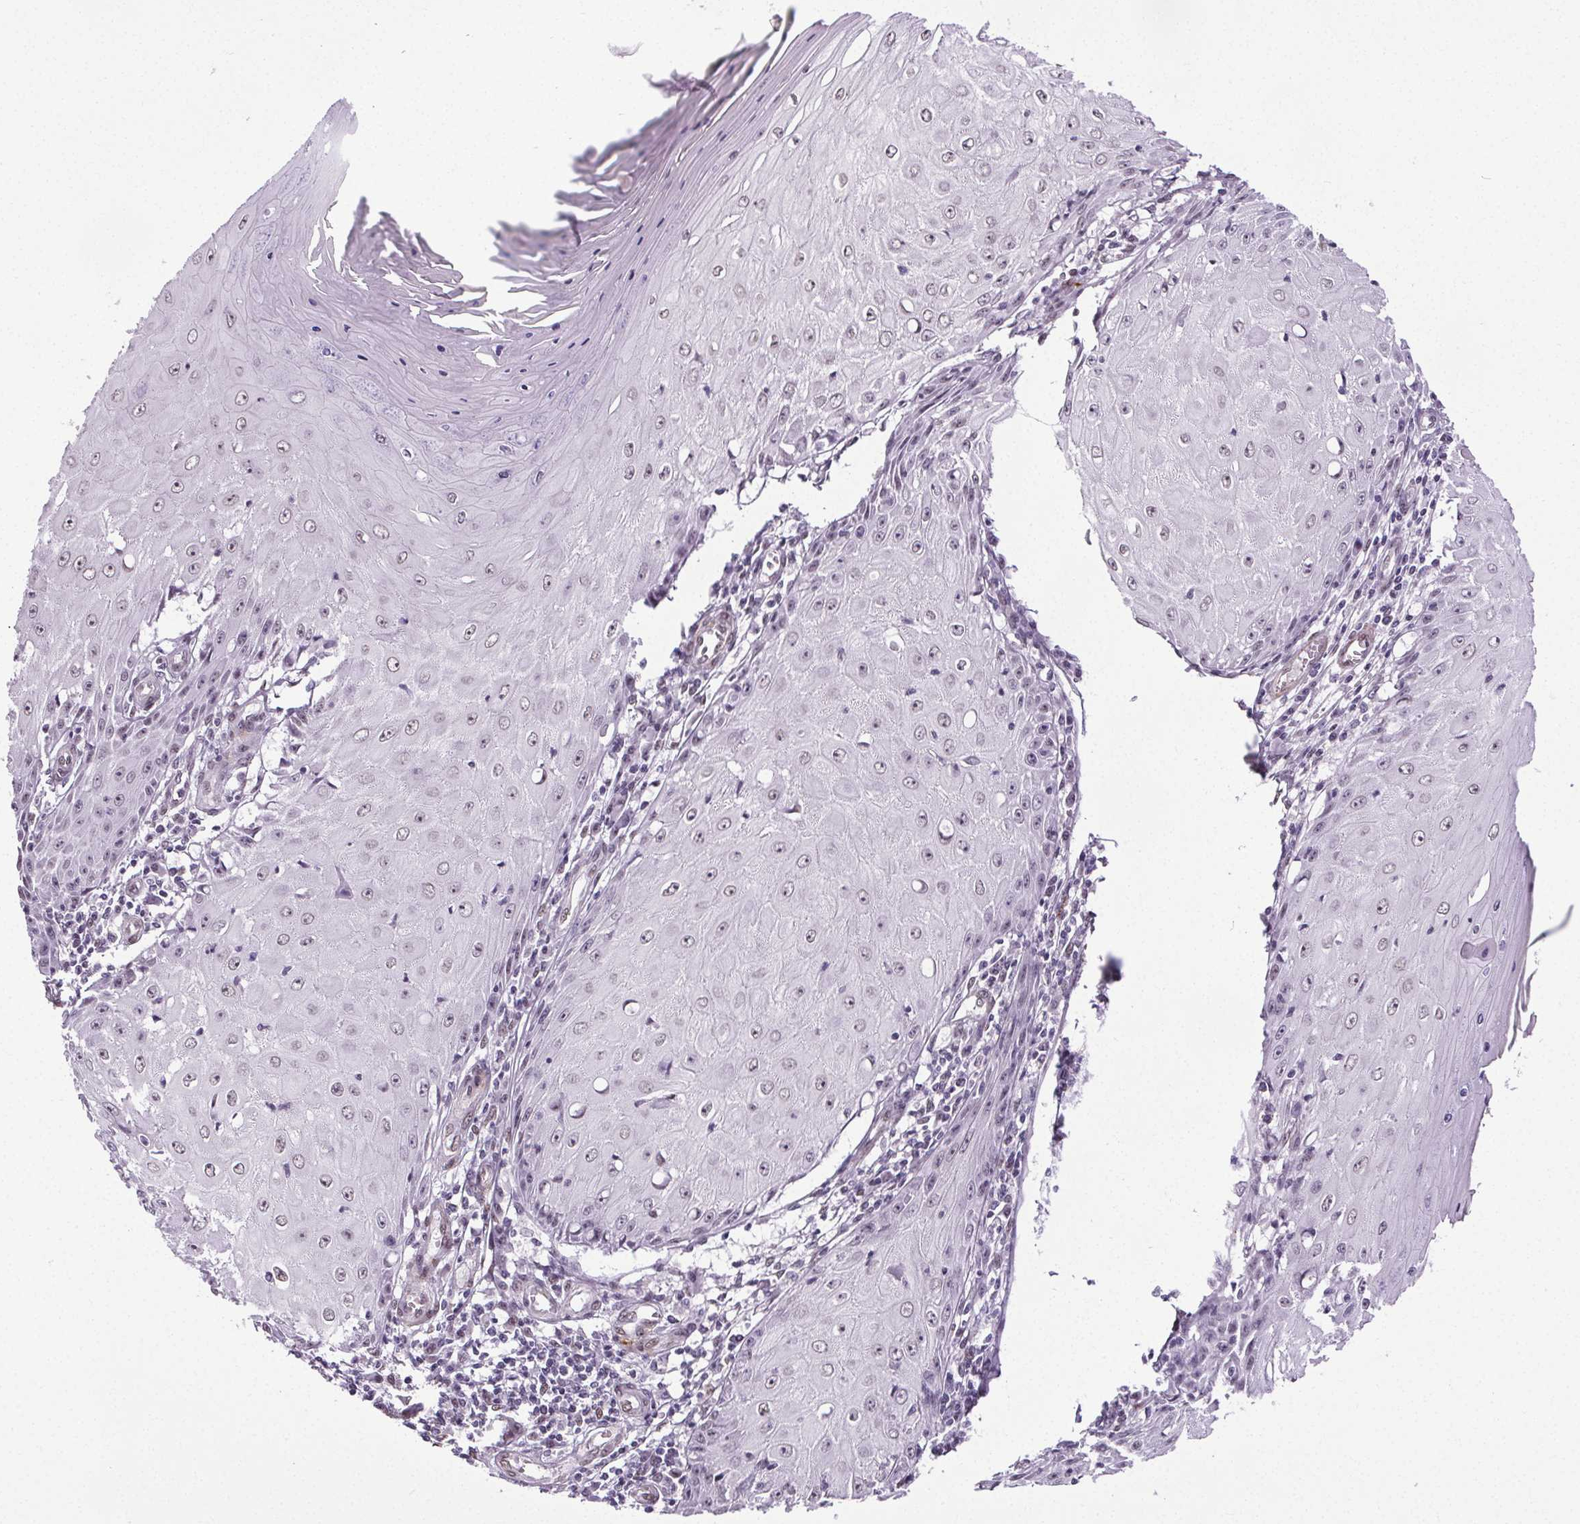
{"staining": {"intensity": "negative", "quantity": "none", "location": "none"}, "tissue": "skin cancer", "cell_type": "Tumor cells", "image_type": "cancer", "snomed": [{"axis": "morphology", "description": "Squamous cell carcinoma, NOS"}, {"axis": "topography", "description": "Skin"}], "caption": "DAB immunohistochemical staining of human skin cancer shows no significant expression in tumor cells. Brightfield microscopy of immunohistochemistry stained with DAB (brown) and hematoxylin (blue), captured at high magnification.", "gene": "GP6", "patient": {"sex": "female", "age": 73}}